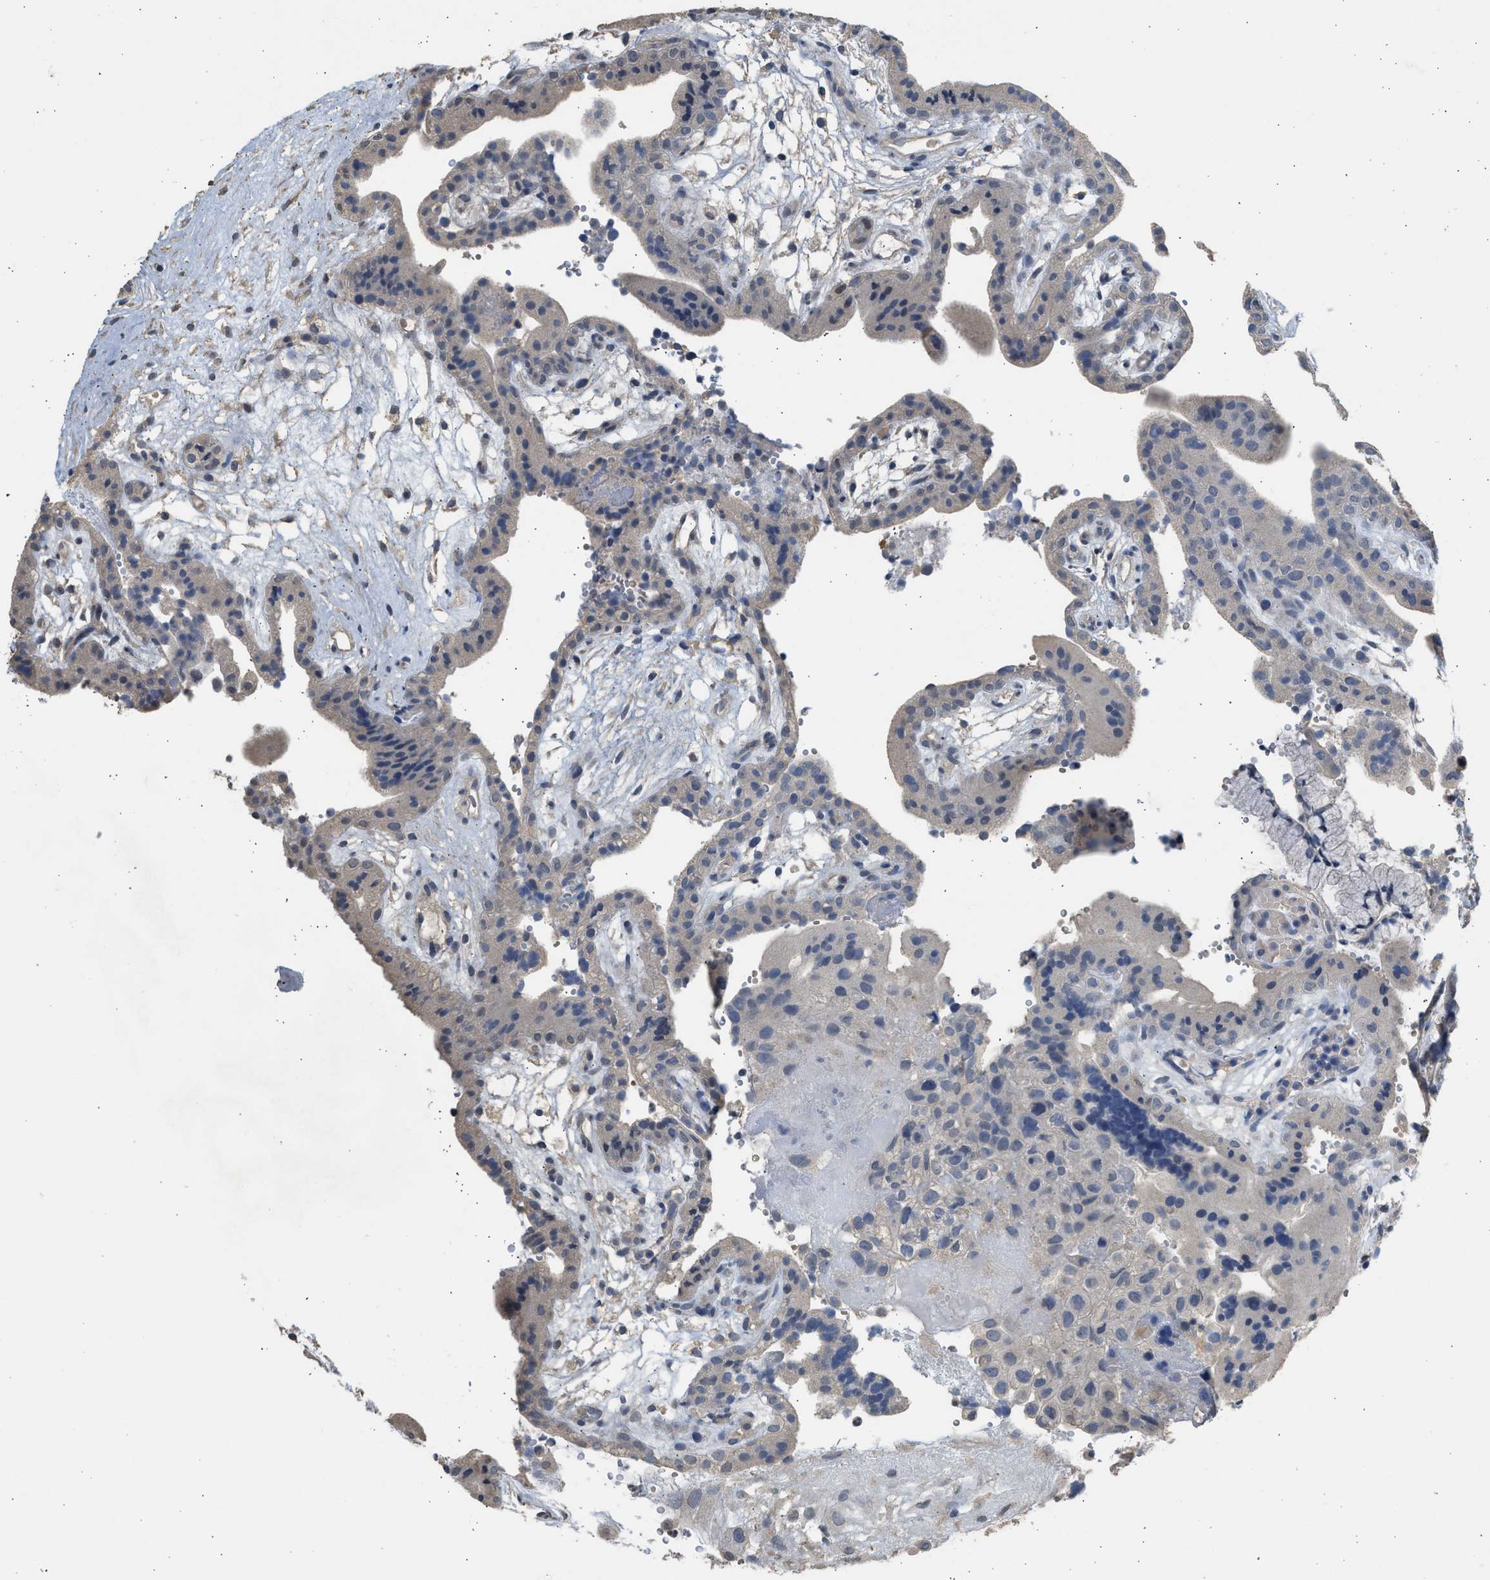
{"staining": {"intensity": "weak", "quantity": ">75%", "location": "cytoplasmic/membranous"}, "tissue": "placenta", "cell_type": "Decidual cells", "image_type": "normal", "snomed": [{"axis": "morphology", "description": "Normal tissue, NOS"}, {"axis": "topography", "description": "Placenta"}], "caption": "Placenta stained with DAB (3,3'-diaminobenzidine) immunohistochemistry reveals low levels of weak cytoplasmic/membranous expression in approximately >75% of decidual cells.", "gene": "SULT2A1", "patient": {"sex": "female", "age": 18}}